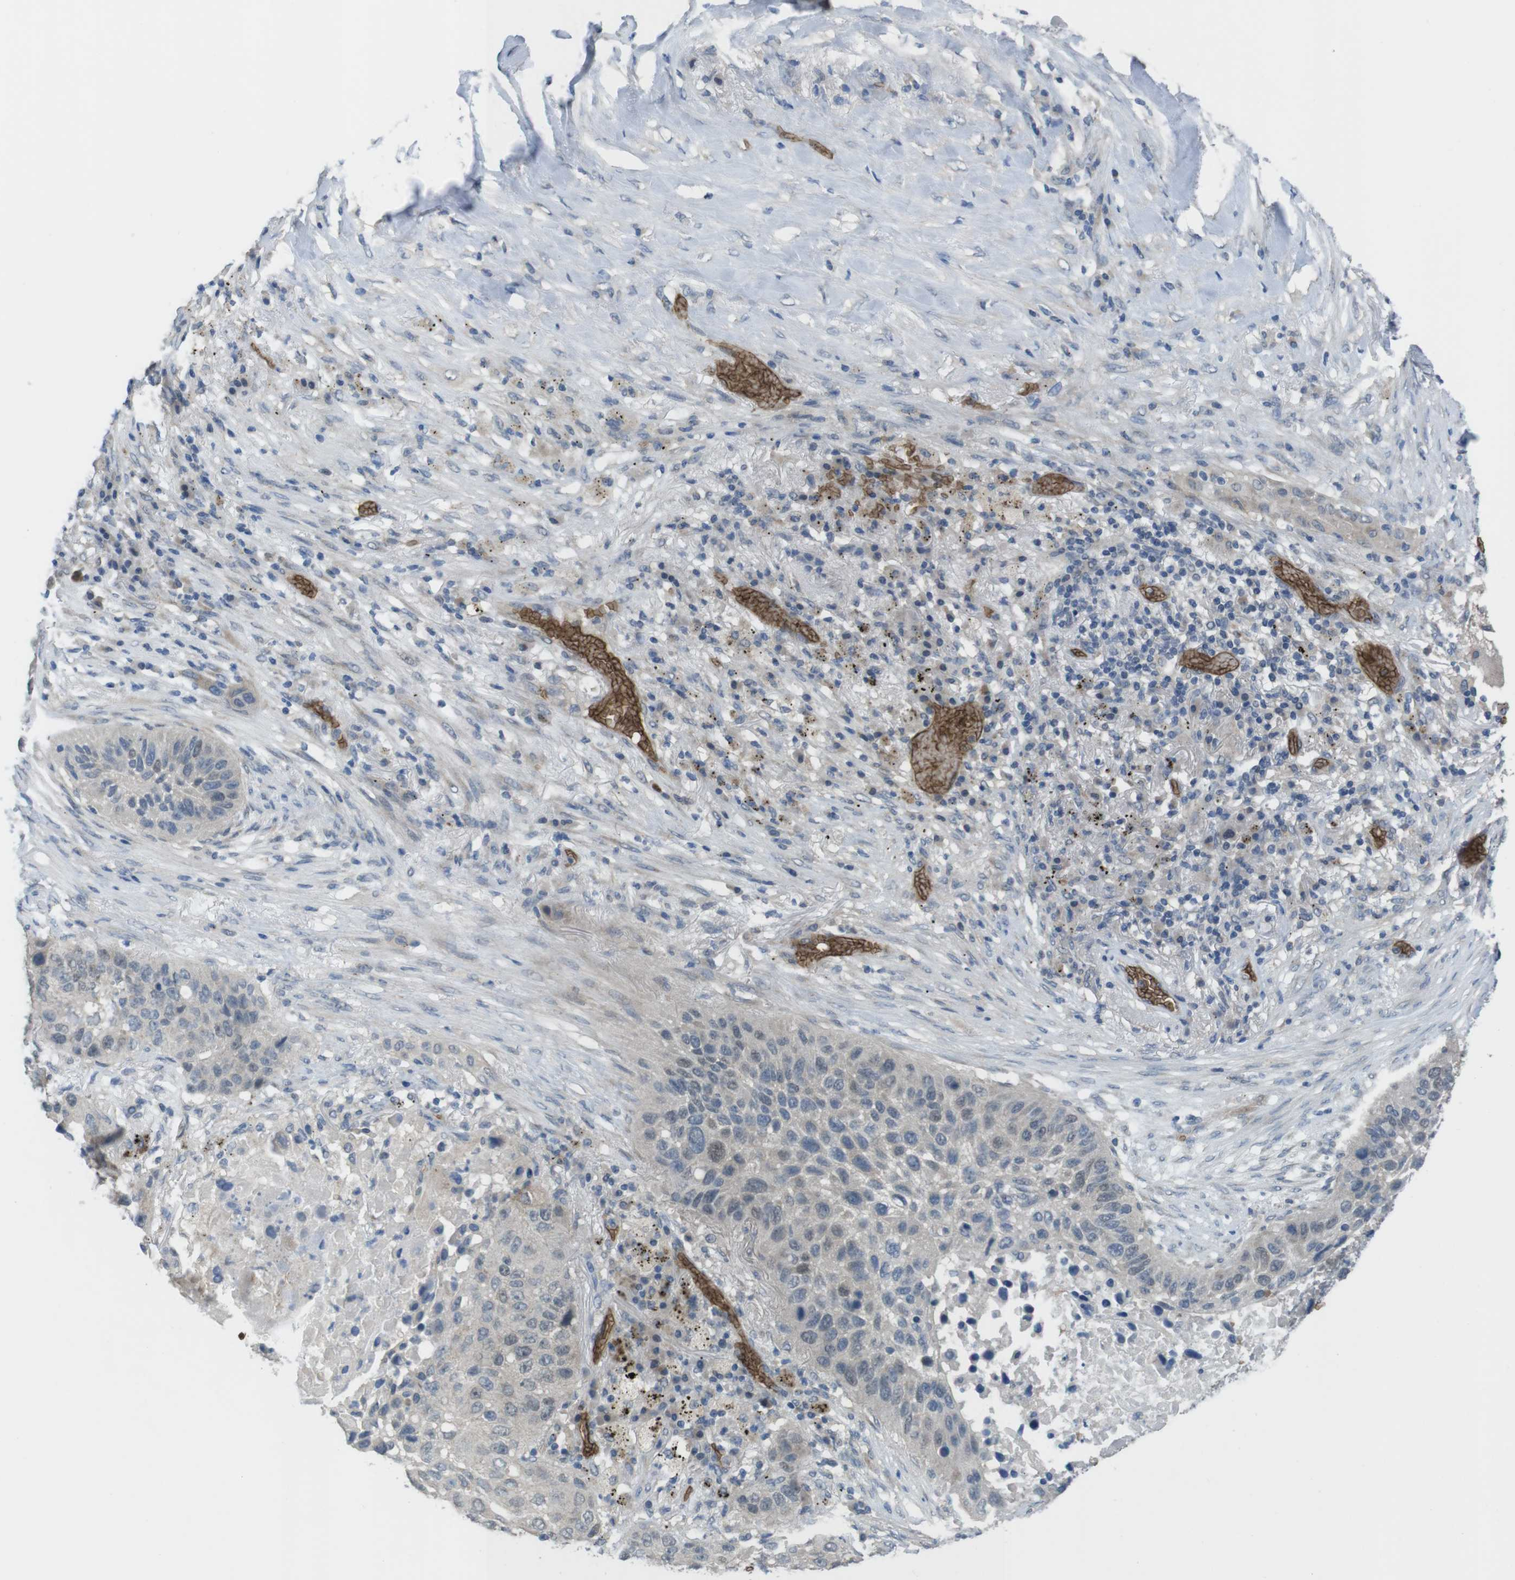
{"staining": {"intensity": "negative", "quantity": "none", "location": "none"}, "tissue": "lung cancer", "cell_type": "Tumor cells", "image_type": "cancer", "snomed": [{"axis": "morphology", "description": "Squamous cell carcinoma, NOS"}, {"axis": "topography", "description": "Lung"}], "caption": "DAB (3,3'-diaminobenzidine) immunohistochemical staining of human lung cancer (squamous cell carcinoma) exhibits no significant expression in tumor cells. Brightfield microscopy of immunohistochemistry stained with DAB (brown) and hematoxylin (blue), captured at high magnification.", "gene": "GYPA", "patient": {"sex": "male", "age": 57}}